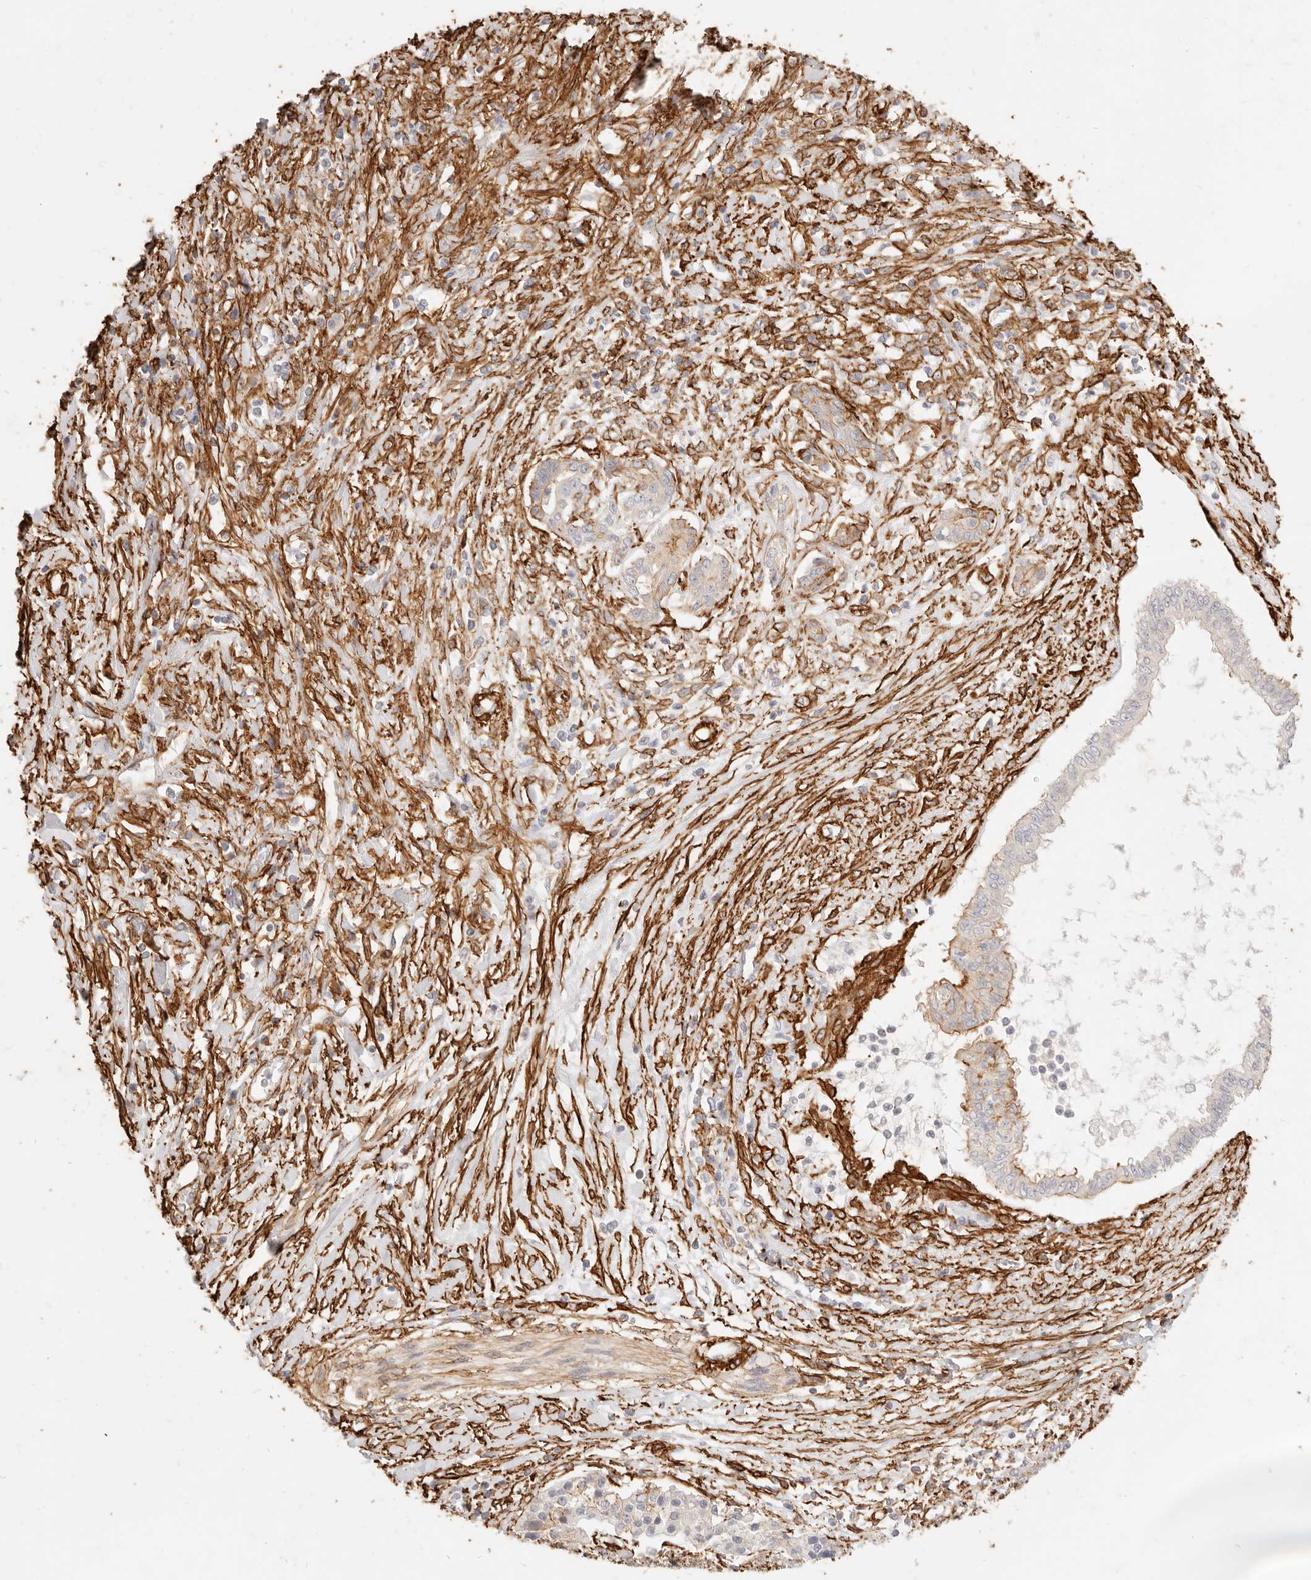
{"staining": {"intensity": "moderate", "quantity": "<25%", "location": "cytoplasmic/membranous"}, "tissue": "pancreatic cancer", "cell_type": "Tumor cells", "image_type": "cancer", "snomed": [{"axis": "morphology", "description": "Adenocarcinoma, NOS"}, {"axis": "topography", "description": "Pancreas"}], "caption": "Adenocarcinoma (pancreatic) stained with a brown dye exhibits moderate cytoplasmic/membranous positive expression in about <25% of tumor cells.", "gene": "TMTC2", "patient": {"sex": "female", "age": 56}}